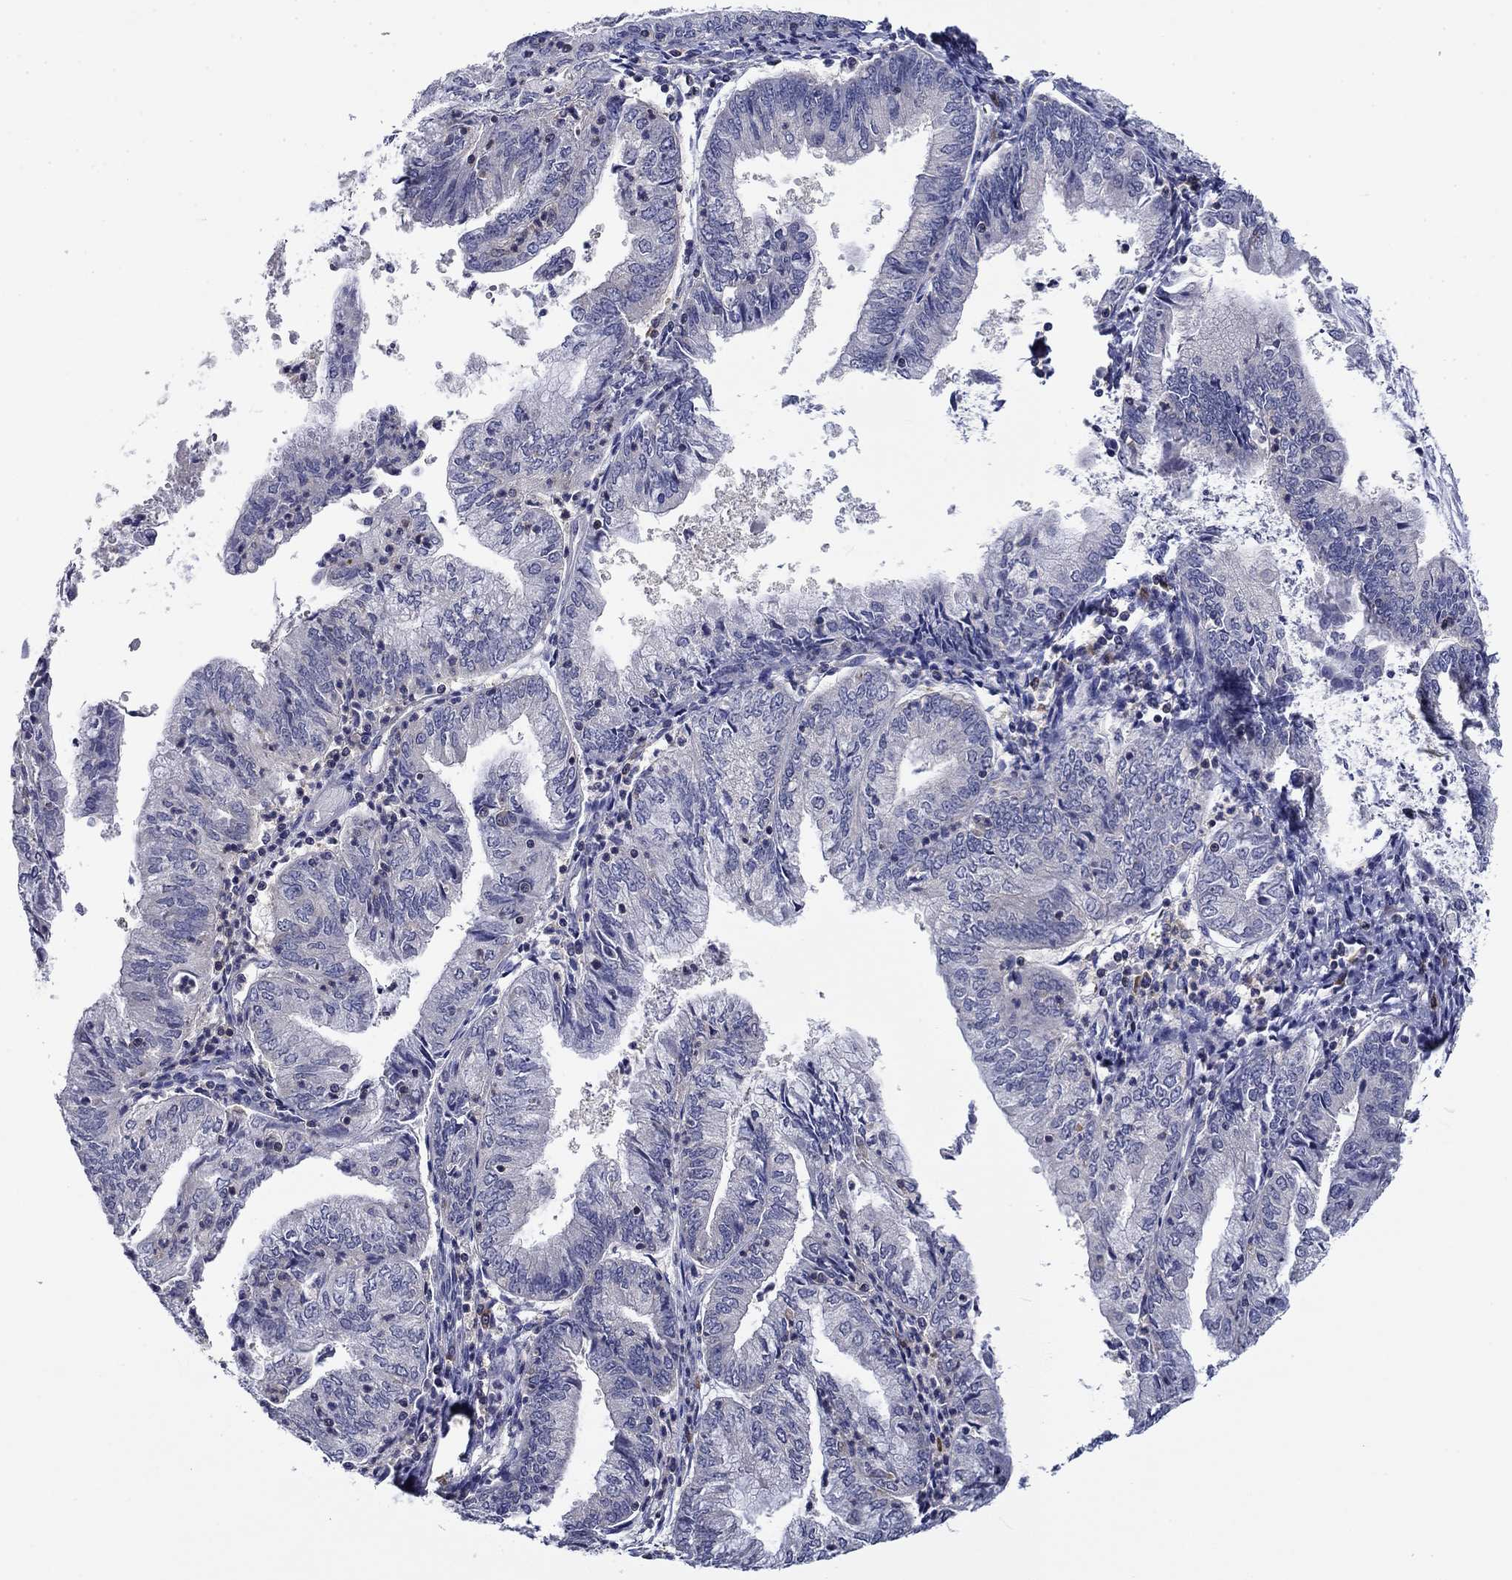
{"staining": {"intensity": "negative", "quantity": "none", "location": "none"}, "tissue": "endometrial cancer", "cell_type": "Tumor cells", "image_type": "cancer", "snomed": [{"axis": "morphology", "description": "Adenocarcinoma, NOS"}, {"axis": "topography", "description": "Endometrium"}], "caption": "A high-resolution image shows IHC staining of adenocarcinoma (endometrial), which shows no significant positivity in tumor cells.", "gene": "POU2F2", "patient": {"sex": "female", "age": 55}}